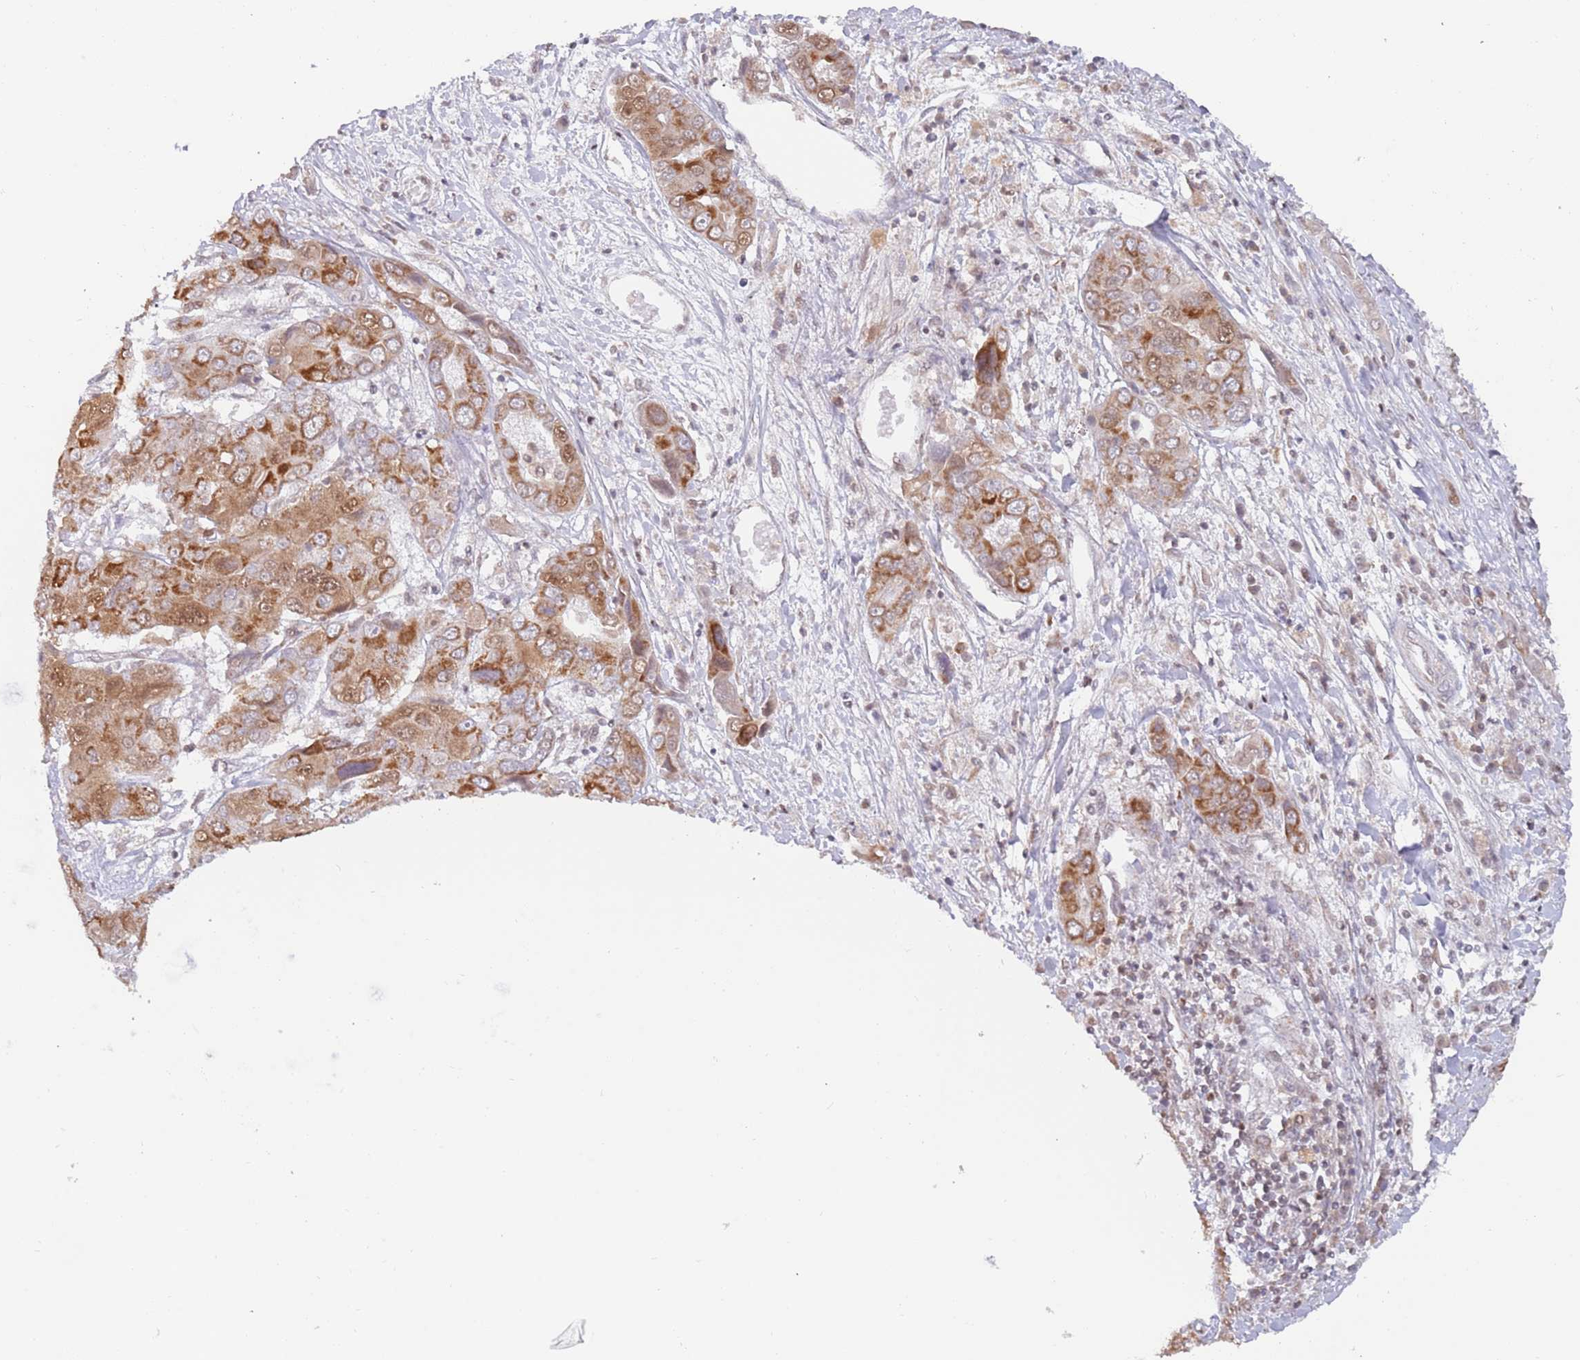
{"staining": {"intensity": "strong", "quantity": ">75%", "location": "cytoplasmic/membranous"}, "tissue": "liver cancer", "cell_type": "Tumor cells", "image_type": "cancer", "snomed": [{"axis": "morphology", "description": "Cholangiocarcinoma"}, {"axis": "topography", "description": "Liver"}], "caption": "This image displays IHC staining of liver cancer, with high strong cytoplasmic/membranous staining in approximately >75% of tumor cells.", "gene": "TIMM13", "patient": {"sex": "male", "age": 67}}